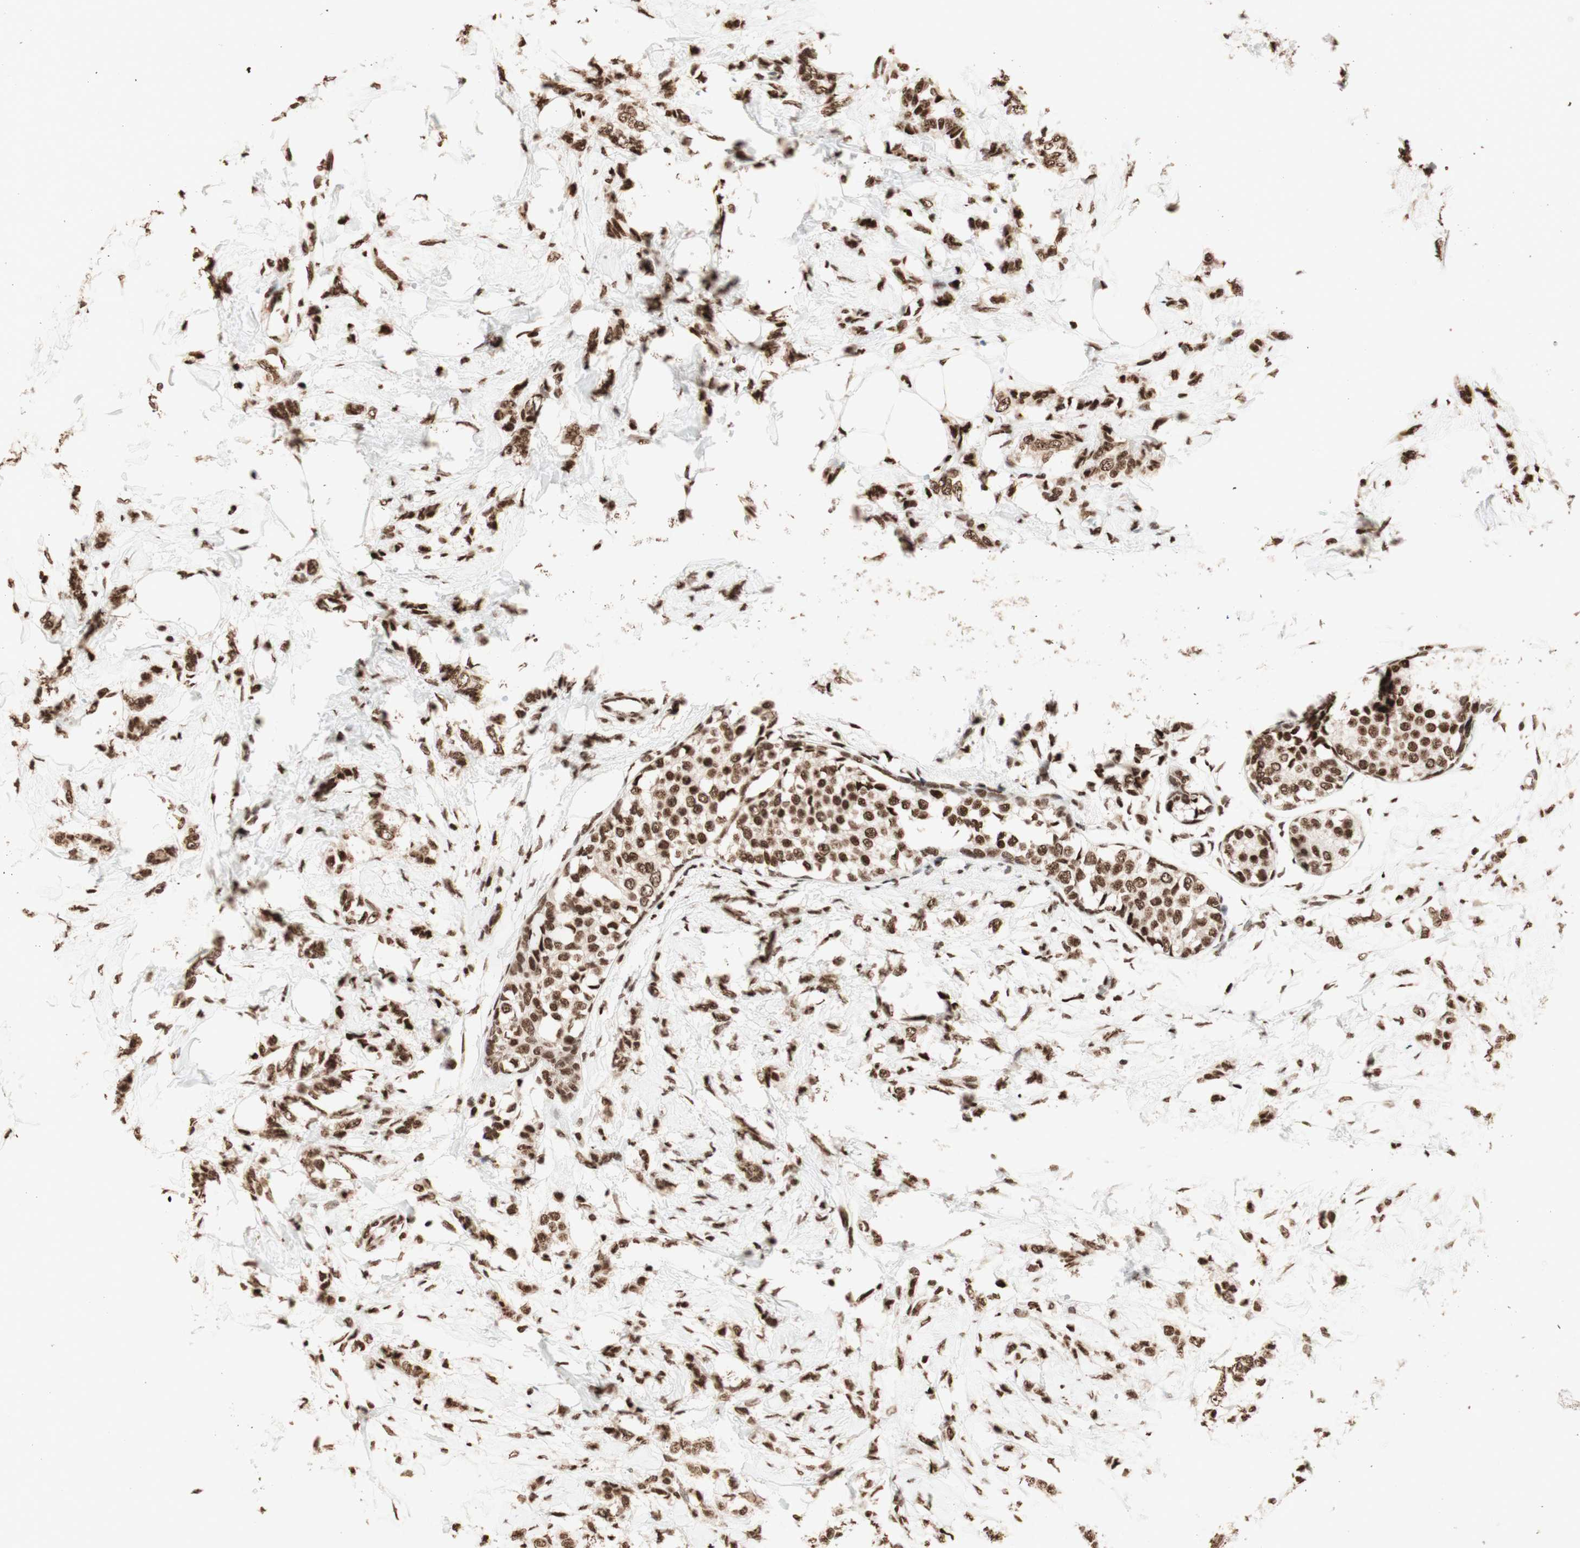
{"staining": {"intensity": "strong", "quantity": ">75%", "location": "nuclear"}, "tissue": "breast cancer", "cell_type": "Tumor cells", "image_type": "cancer", "snomed": [{"axis": "morphology", "description": "Lobular carcinoma, in situ"}, {"axis": "morphology", "description": "Lobular carcinoma"}, {"axis": "topography", "description": "Breast"}], "caption": "Protein expression by immunohistochemistry demonstrates strong nuclear staining in about >75% of tumor cells in lobular carcinoma (breast).", "gene": "HNRNPA2B1", "patient": {"sex": "female", "age": 41}}